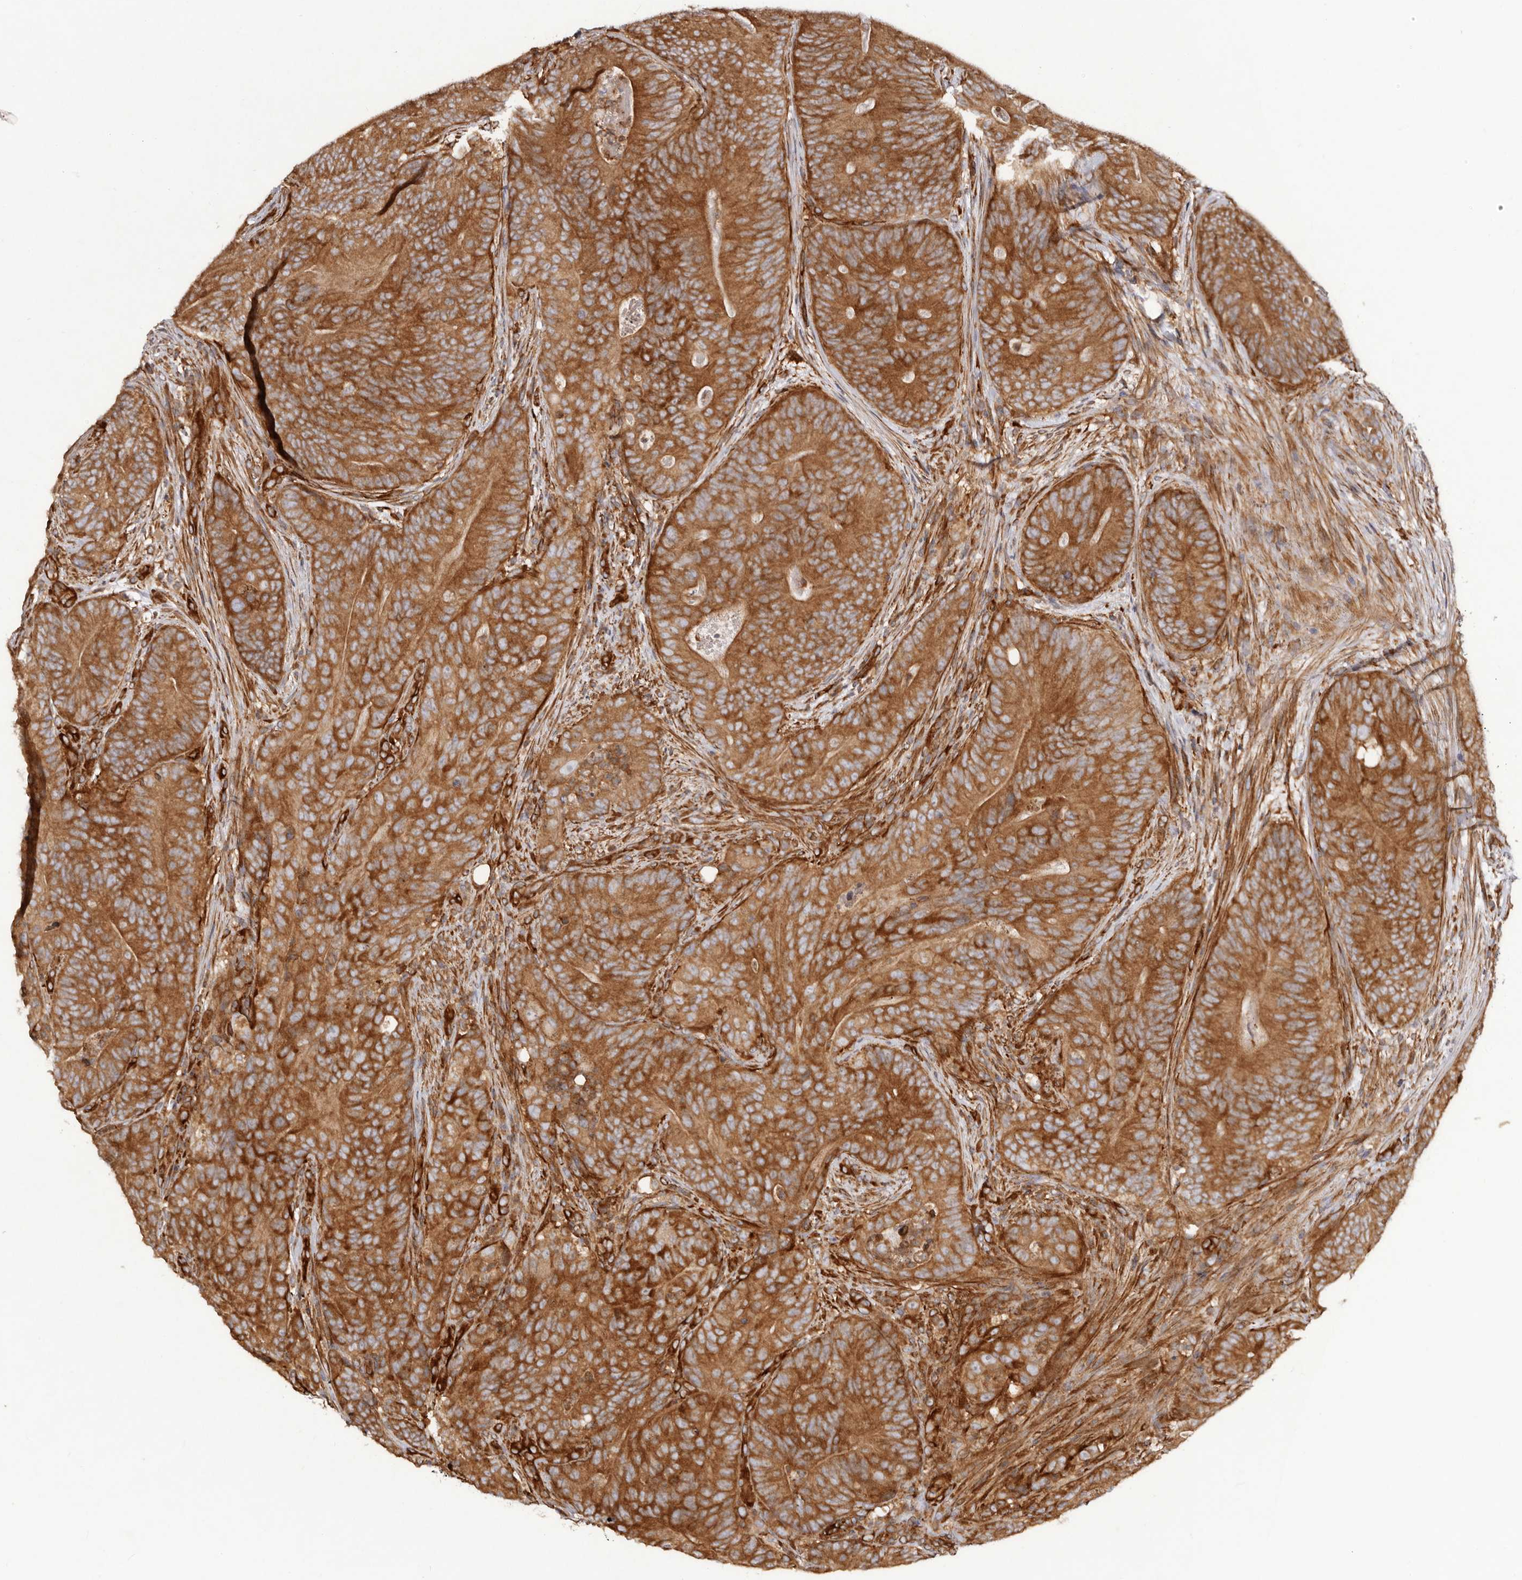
{"staining": {"intensity": "strong", "quantity": ">75%", "location": "cytoplasmic/membranous"}, "tissue": "colorectal cancer", "cell_type": "Tumor cells", "image_type": "cancer", "snomed": [{"axis": "morphology", "description": "Normal tissue, NOS"}, {"axis": "topography", "description": "Colon"}], "caption": "DAB (3,3'-diaminobenzidine) immunohistochemical staining of colorectal cancer shows strong cytoplasmic/membranous protein staining in approximately >75% of tumor cells.", "gene": "RPS6", "patient": {"sex": "female", "age": 82}}